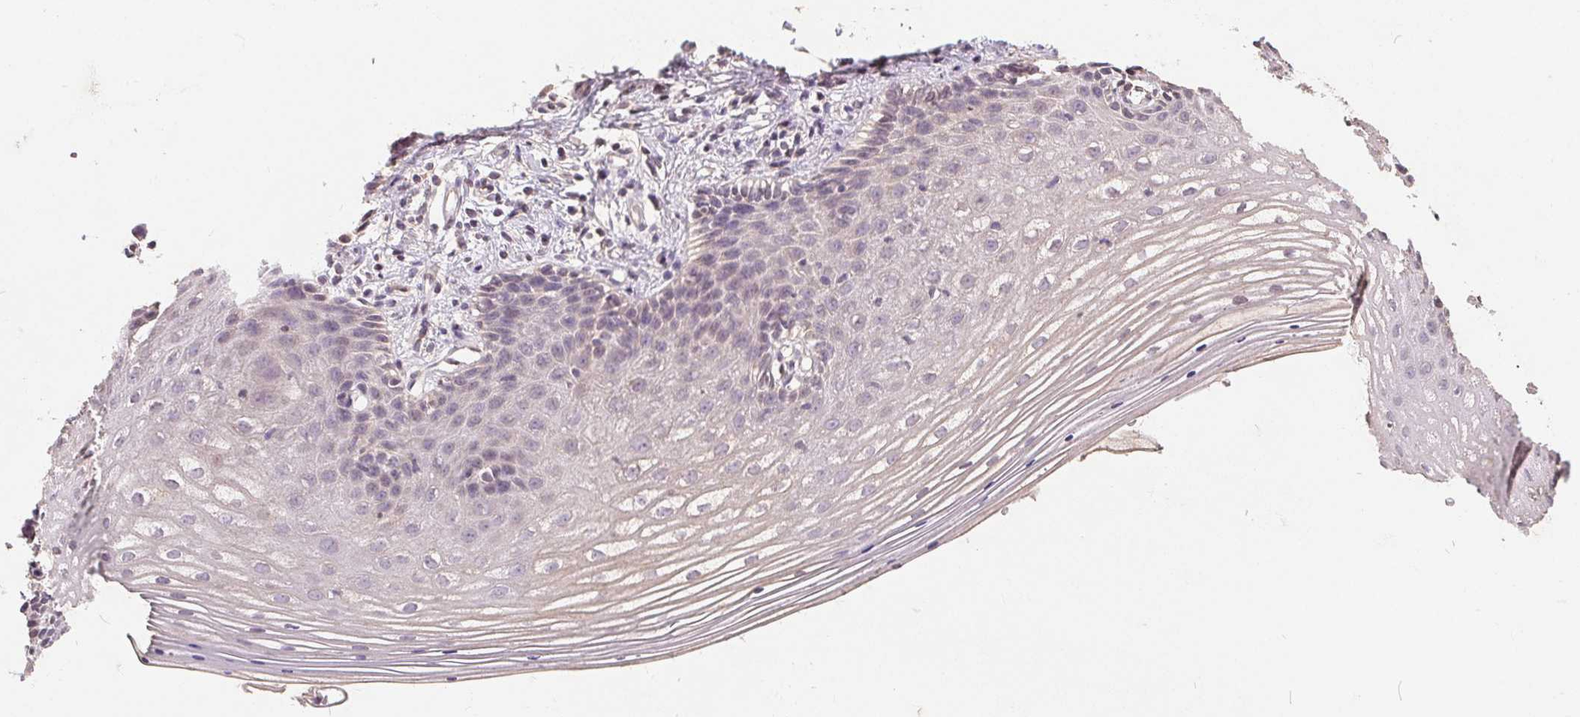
{"staining": {"intensity": "weak", "quantity": "<25%", "location": "cytoplasmic/membranous"}, "tissue": "vagina", "cell_type": "Squamous epithelial cells", "image_type": "normal", "snomed": [{"axis": "morphology", "description": "Normal tissue, NOS"}, {"axis": "topography", "description": "Vagina"}], "caption": "Immunohistochemistry (IHC) image of unremarkable vagina stained for a protein (brown), which exhibits no expression in squamous epithelial cells. (IHC, brightfield microscopy, high magnification).", "gene": "CDIPT", "patient": {"sex": "female", "age": 42}}